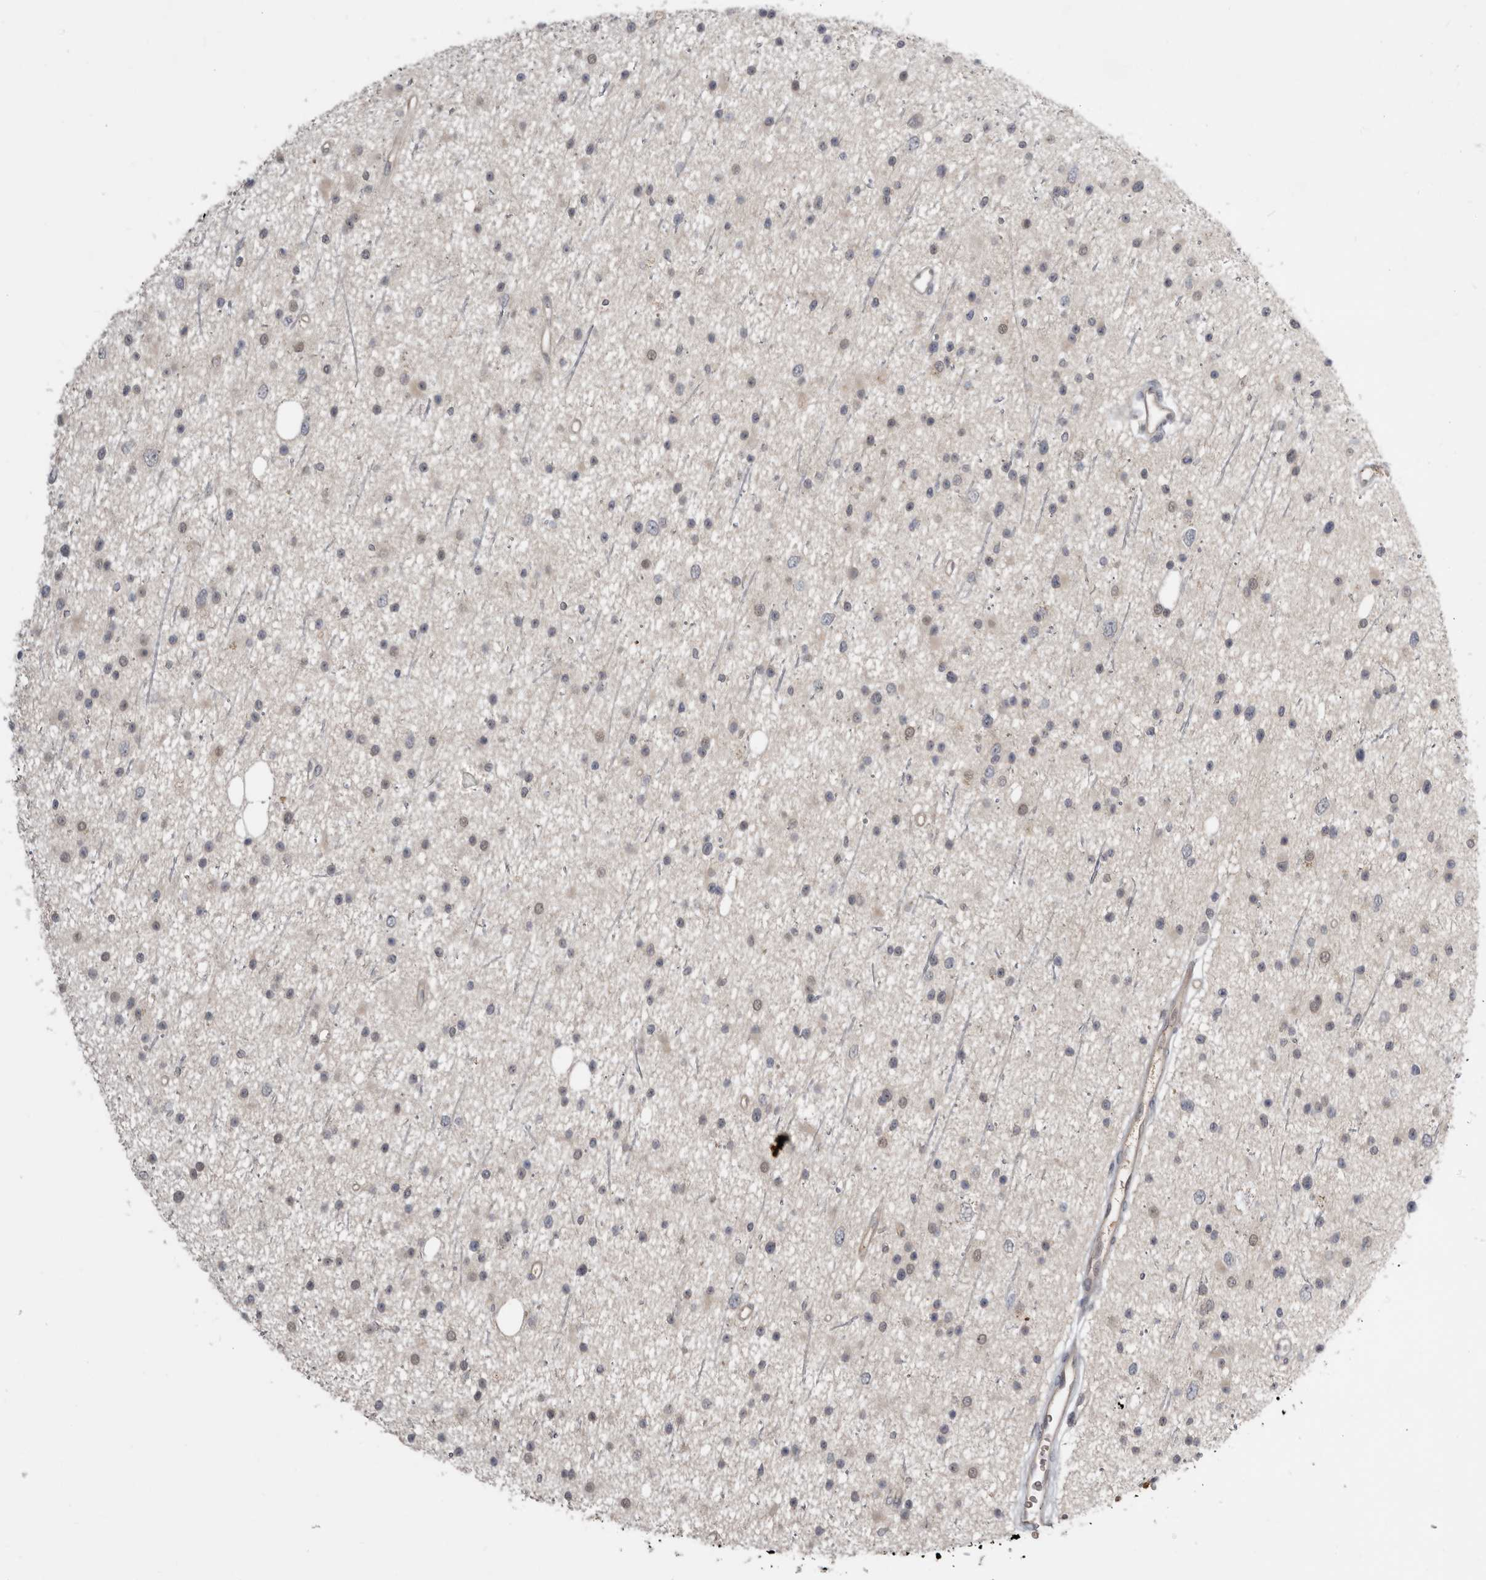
{"staining": {"intensity": "weak", "quantity": "25%-75%", "location": "nuclear"}, "tissue": "glioma", "cell_type": "Tumor cells", "image_type": "cancer", "snomed": [{"axis": "morphology", "description": "Glioma, malignant, Low grade"}, {"axis": "topography", "description": "Cerebral cortex"}], "caption": "Human glioma stained for a protein (brown) reveals weak nuclear positive positivity in approximately 25%-75% of tumor cells.", "gene": "RBKS", "patient": {"sex": "female", "age": 39}}